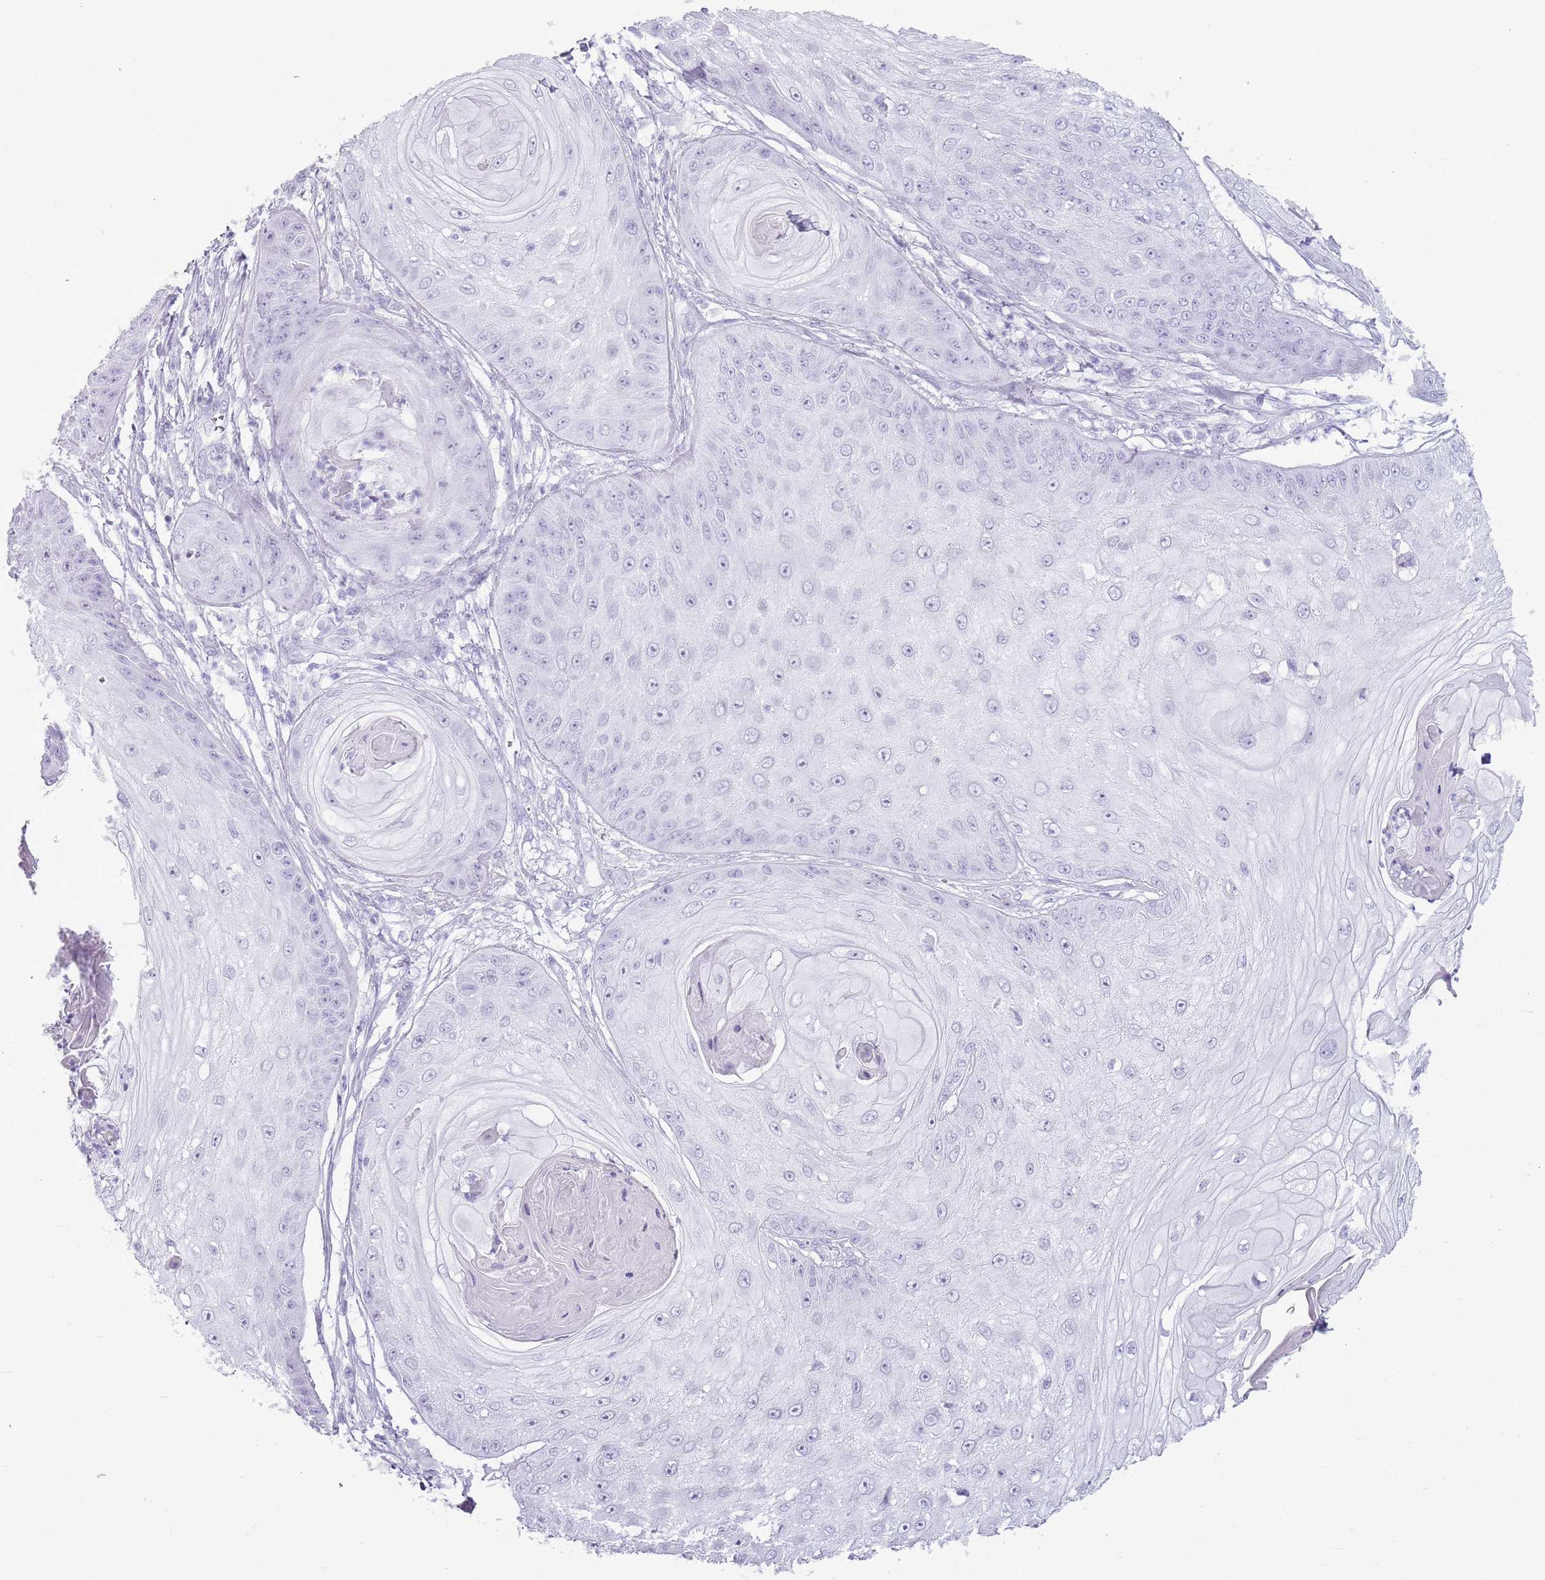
{"staining": {"intensity": "negative", "quantity": "none", "location": "none"}, "tissue": "skin cancer", "cell_type": "Tumor cells", "image_type": "cancer", "snomed": [{"axis": "morphology", "description": "Squamous cell carcinoma, NOS"}, {"axis": "topography", "description": "Skin"}], "caption": "Immunohistochemical staining of human skin squamous cell carcinoma displays no significant expression in tumor cells. (Immunohistochemistry (ihc), brightfield microscopy, high magnification).", "gene": "ASIP", "patient": {"sex": "male", "age": 70}}